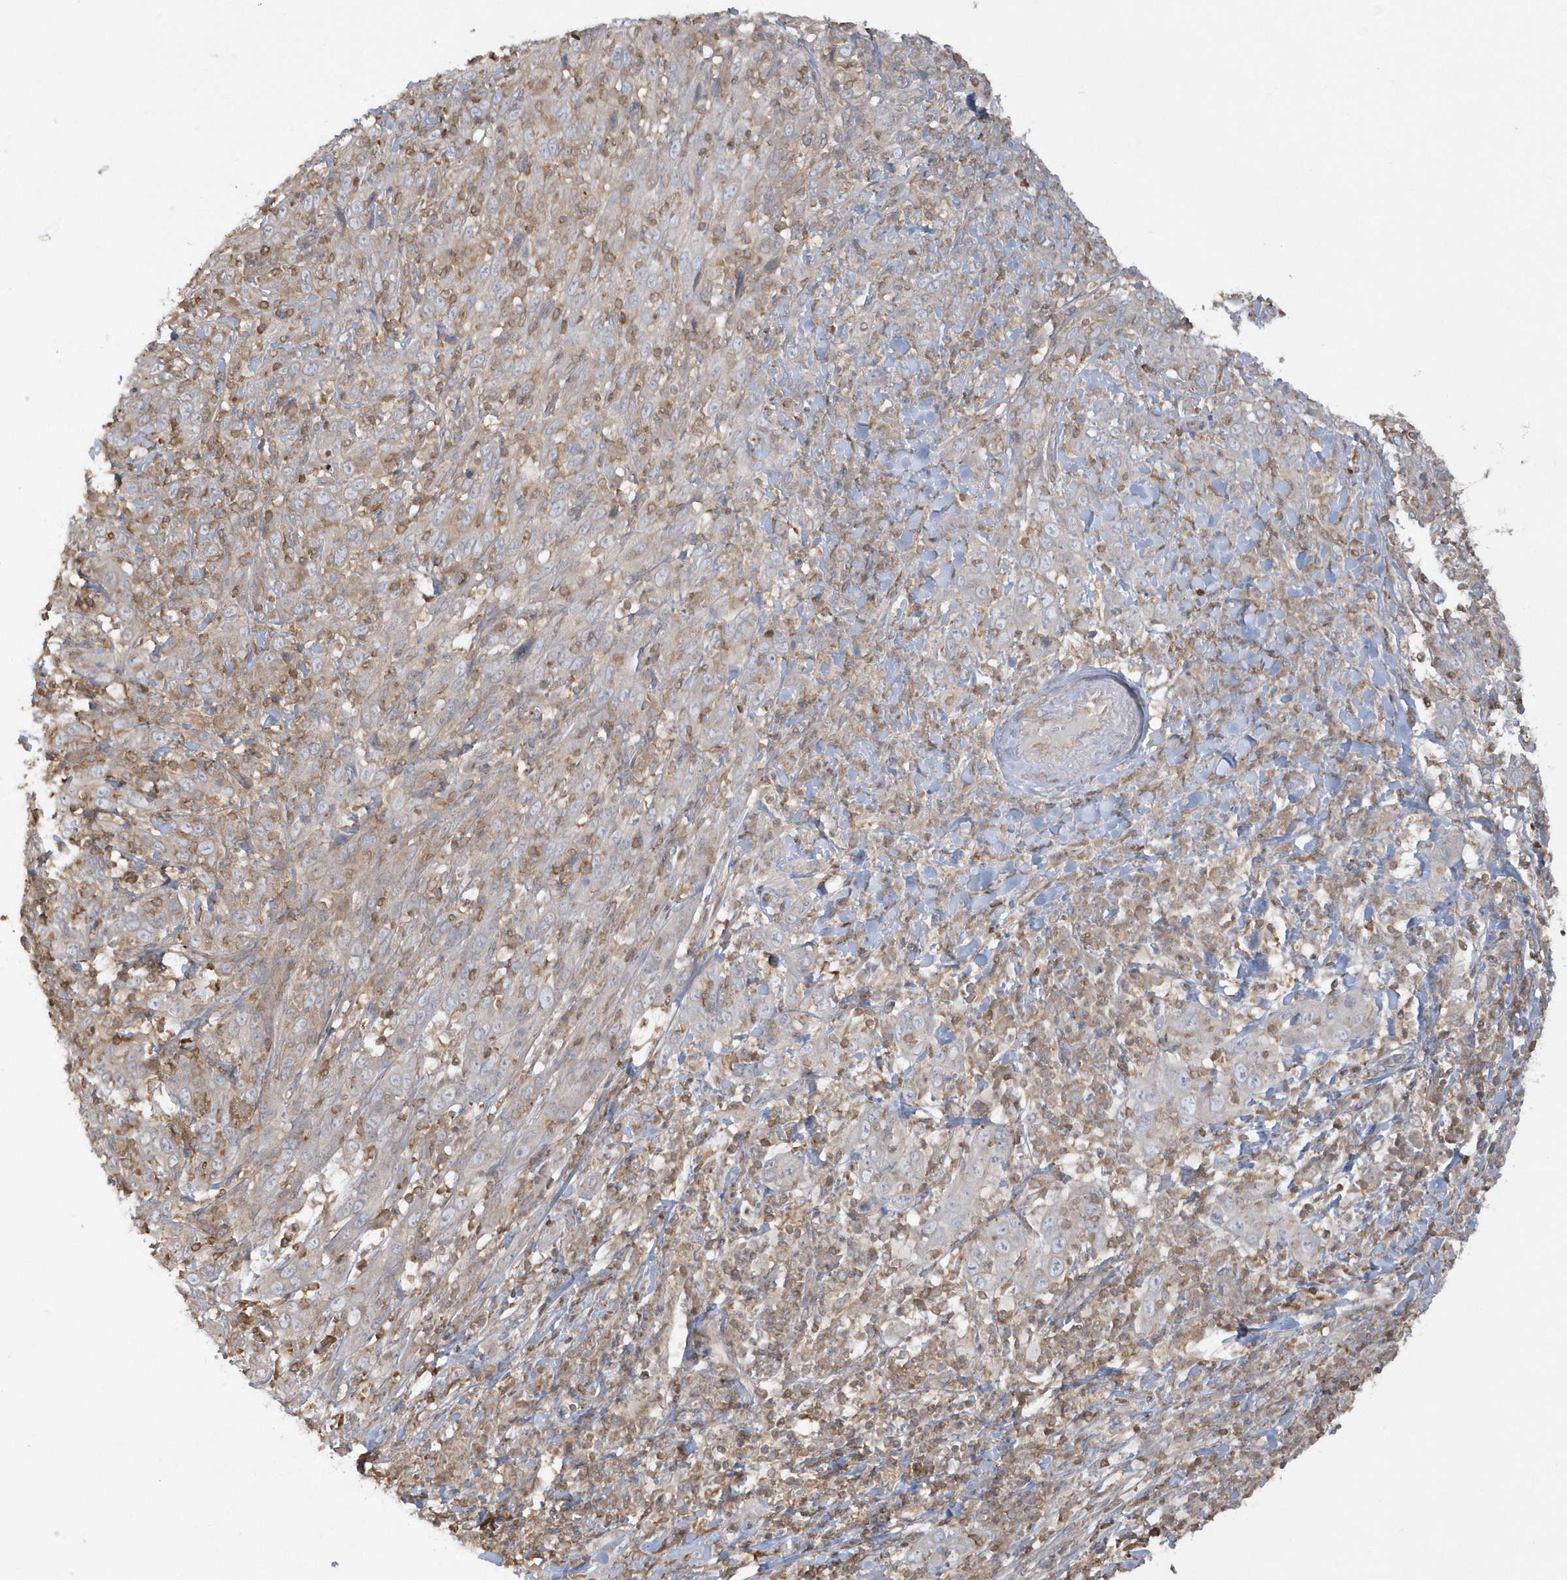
{"staining": {"intensity": "weak", "quantity": "<25%", "location": "cytoplasmic/membranous"}, "tissue": "cervical cancer", "cell_type": "Tumor cells", "image_type": "cancer", "snomed": [{"axis": "morphology", "description": "Squamous cell carcinoma, NOS"}, {"axis": "topography", "description": "Cervix"}], "caption": "Immunohistochemistry micrograph of neoplastic tissue: human squamous cell carcinoma (cervical) stained with DAB (3,3'-diaminobenzidine) shows no significant protein positivity in tumor cells.", "gene": "BSN", "patient": {"sex": "female", "age": 46}}